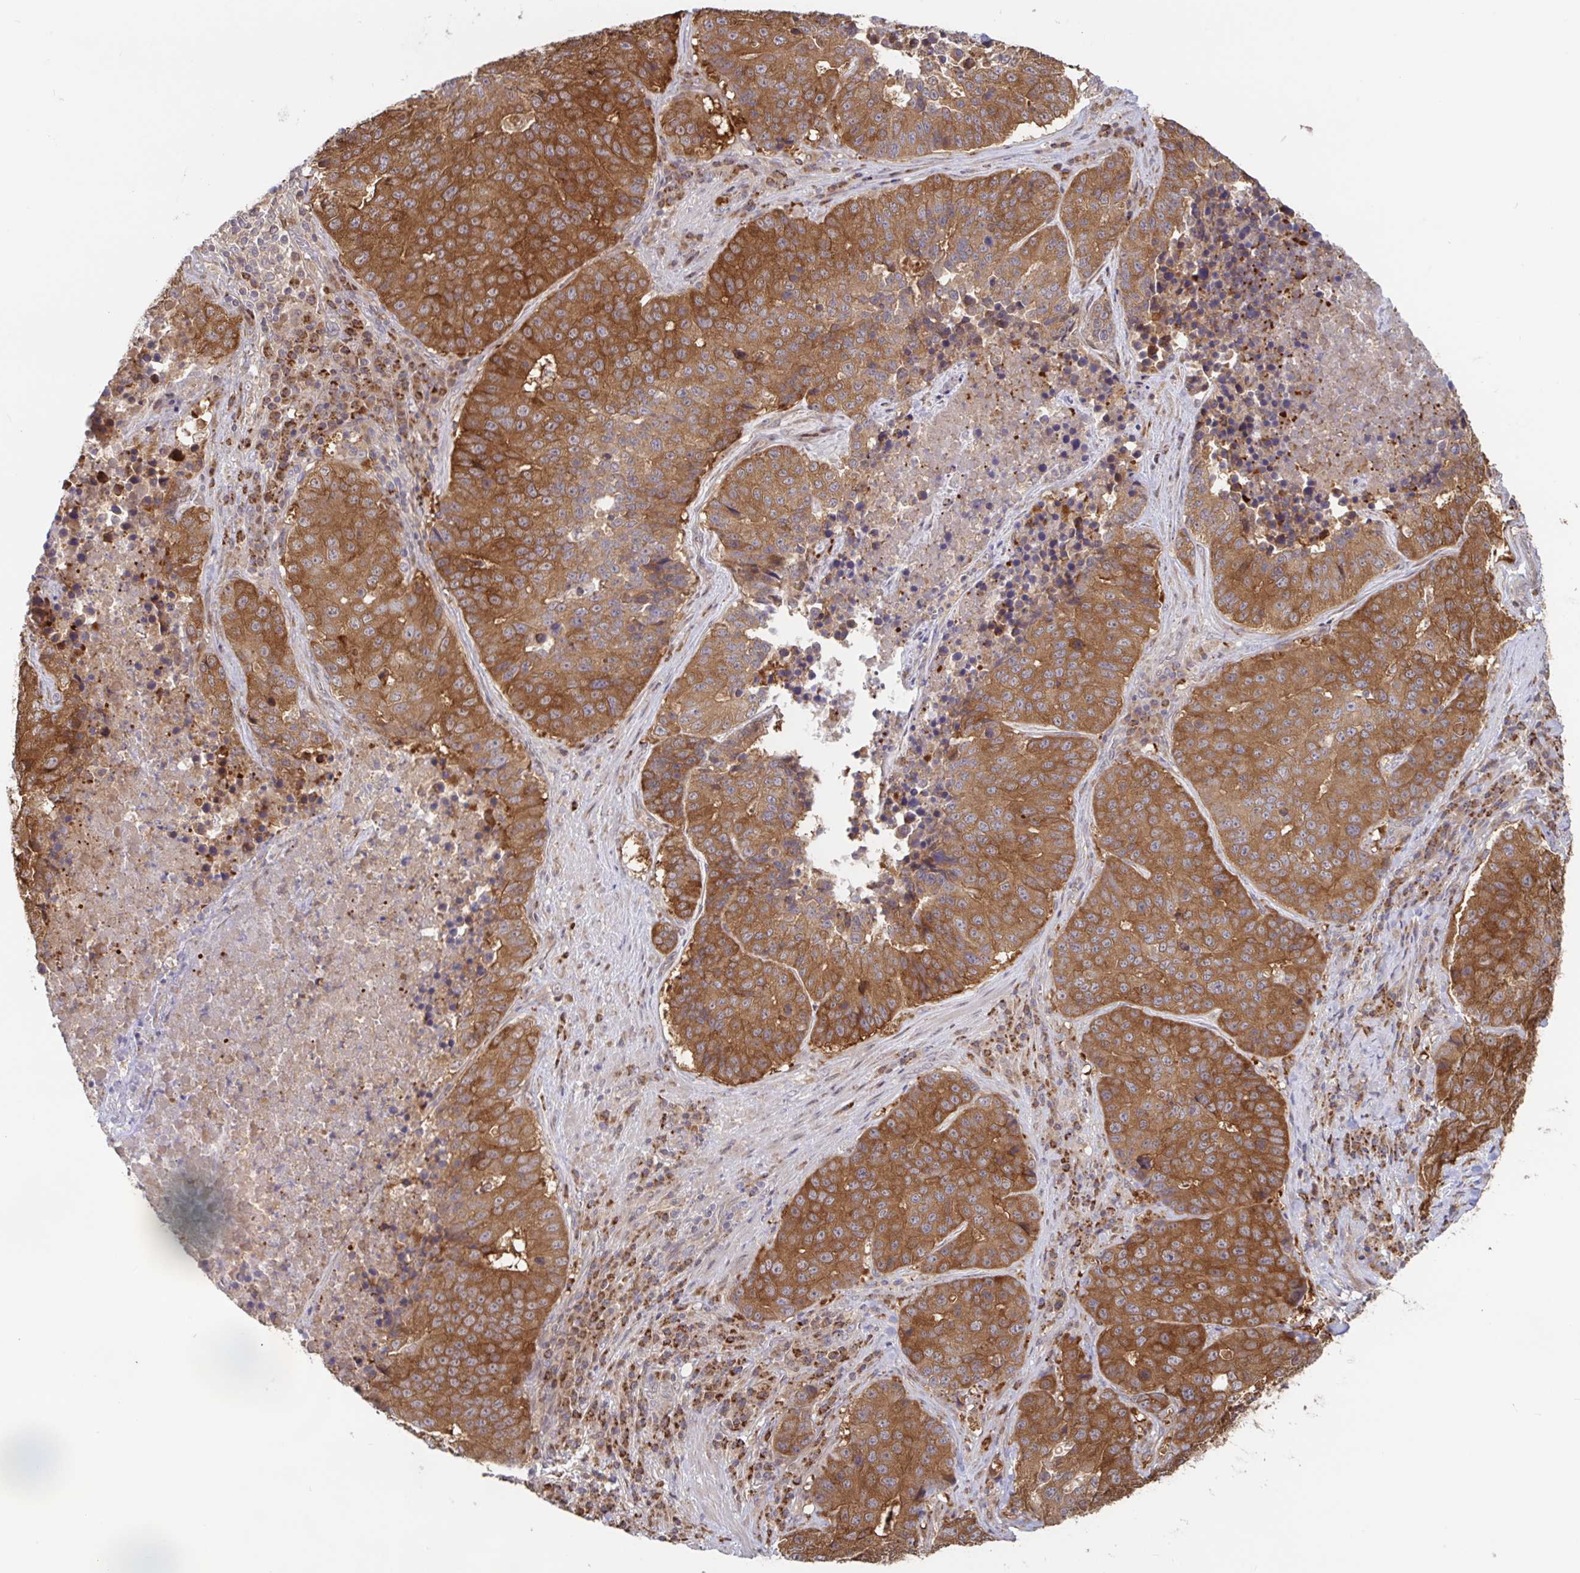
{"staining": {"intensity": "moderate", "quantity": ">75%", "location": "cytoplasmic/membranous"}, "tissue": "stomach cancer", "cell_type": "Tumor cells", "image_type": "cancer", "snomed": [{"axis": "morphology", "description": "Adenocarcinoma, NOS"}, {"axis": "topography", "description": "Stomach"}], "caption": "This micrograph displays immunohistochemistry (IHC) staining of human stomach cancer, with medium moderate cytoplasmic/membranous expression in about >75% of tumor cells.", "gene": "AACS", "patient": {"sex": "male", "age": 71}}